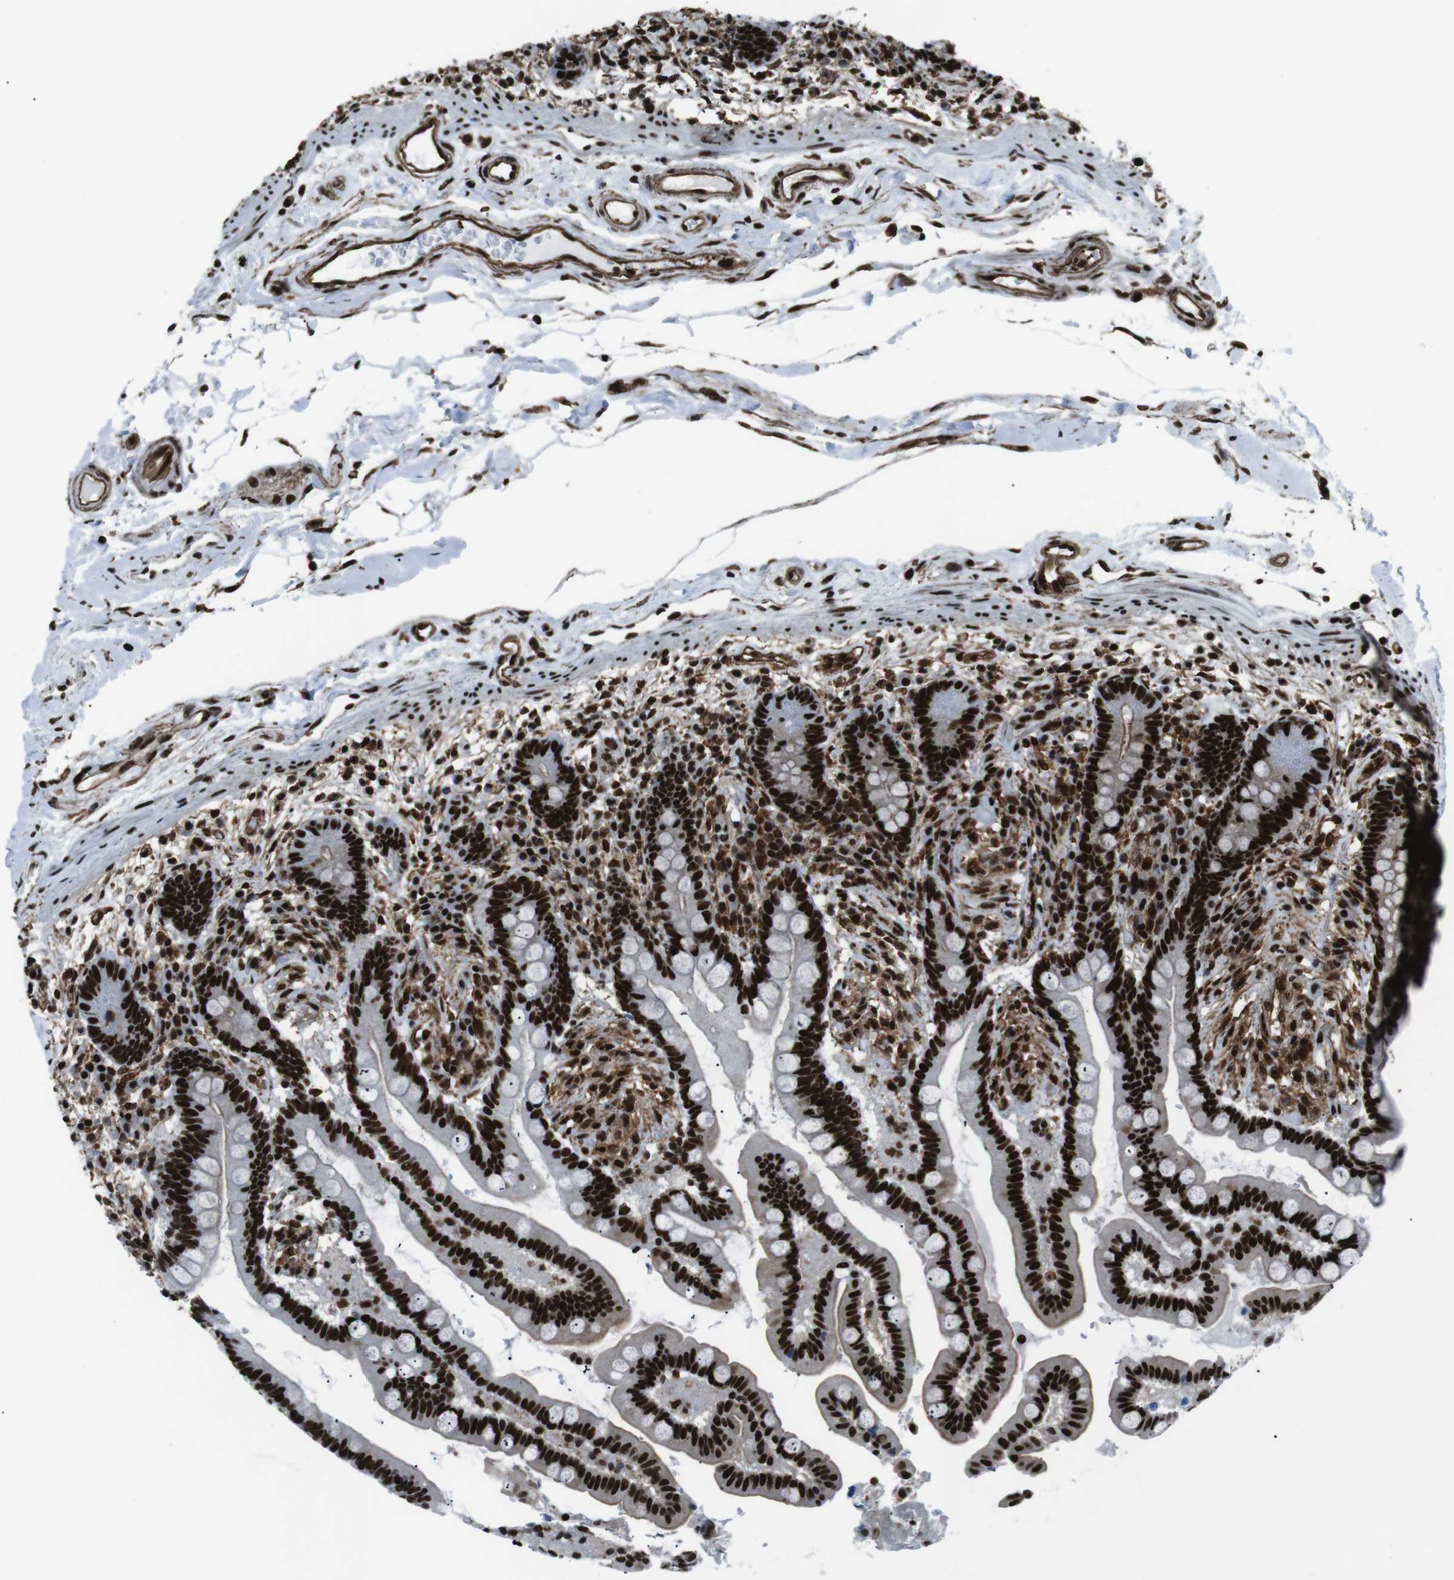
{"staining": {"intensity": "strong", "quantity": ">75%", "location": "cytoplasmic/membranous,nuclear"}, "tissue": "colon", "cell_type": "Endothelial cells", "image_type": "normal", "snomed": [{"axis": "morphology", "description": "Normal tissue, NOS"}, {"axis": "topography", "description": "Colon"}], "caption": "Protein expression analysis of unremarkable human colon reveals strong cytoplasmic/membranous,nuclear positivity in approximately >75% of endothelial cells. The staining was performed using DAB (3,3'-diaminobenzidine) to visualize the protein expression in brown, while the nuclei were stained in blue with hematoxylin (Magnification: 20x).", "gene": "HNRNPU", "patient": {"sex": "male", "age": 73}}